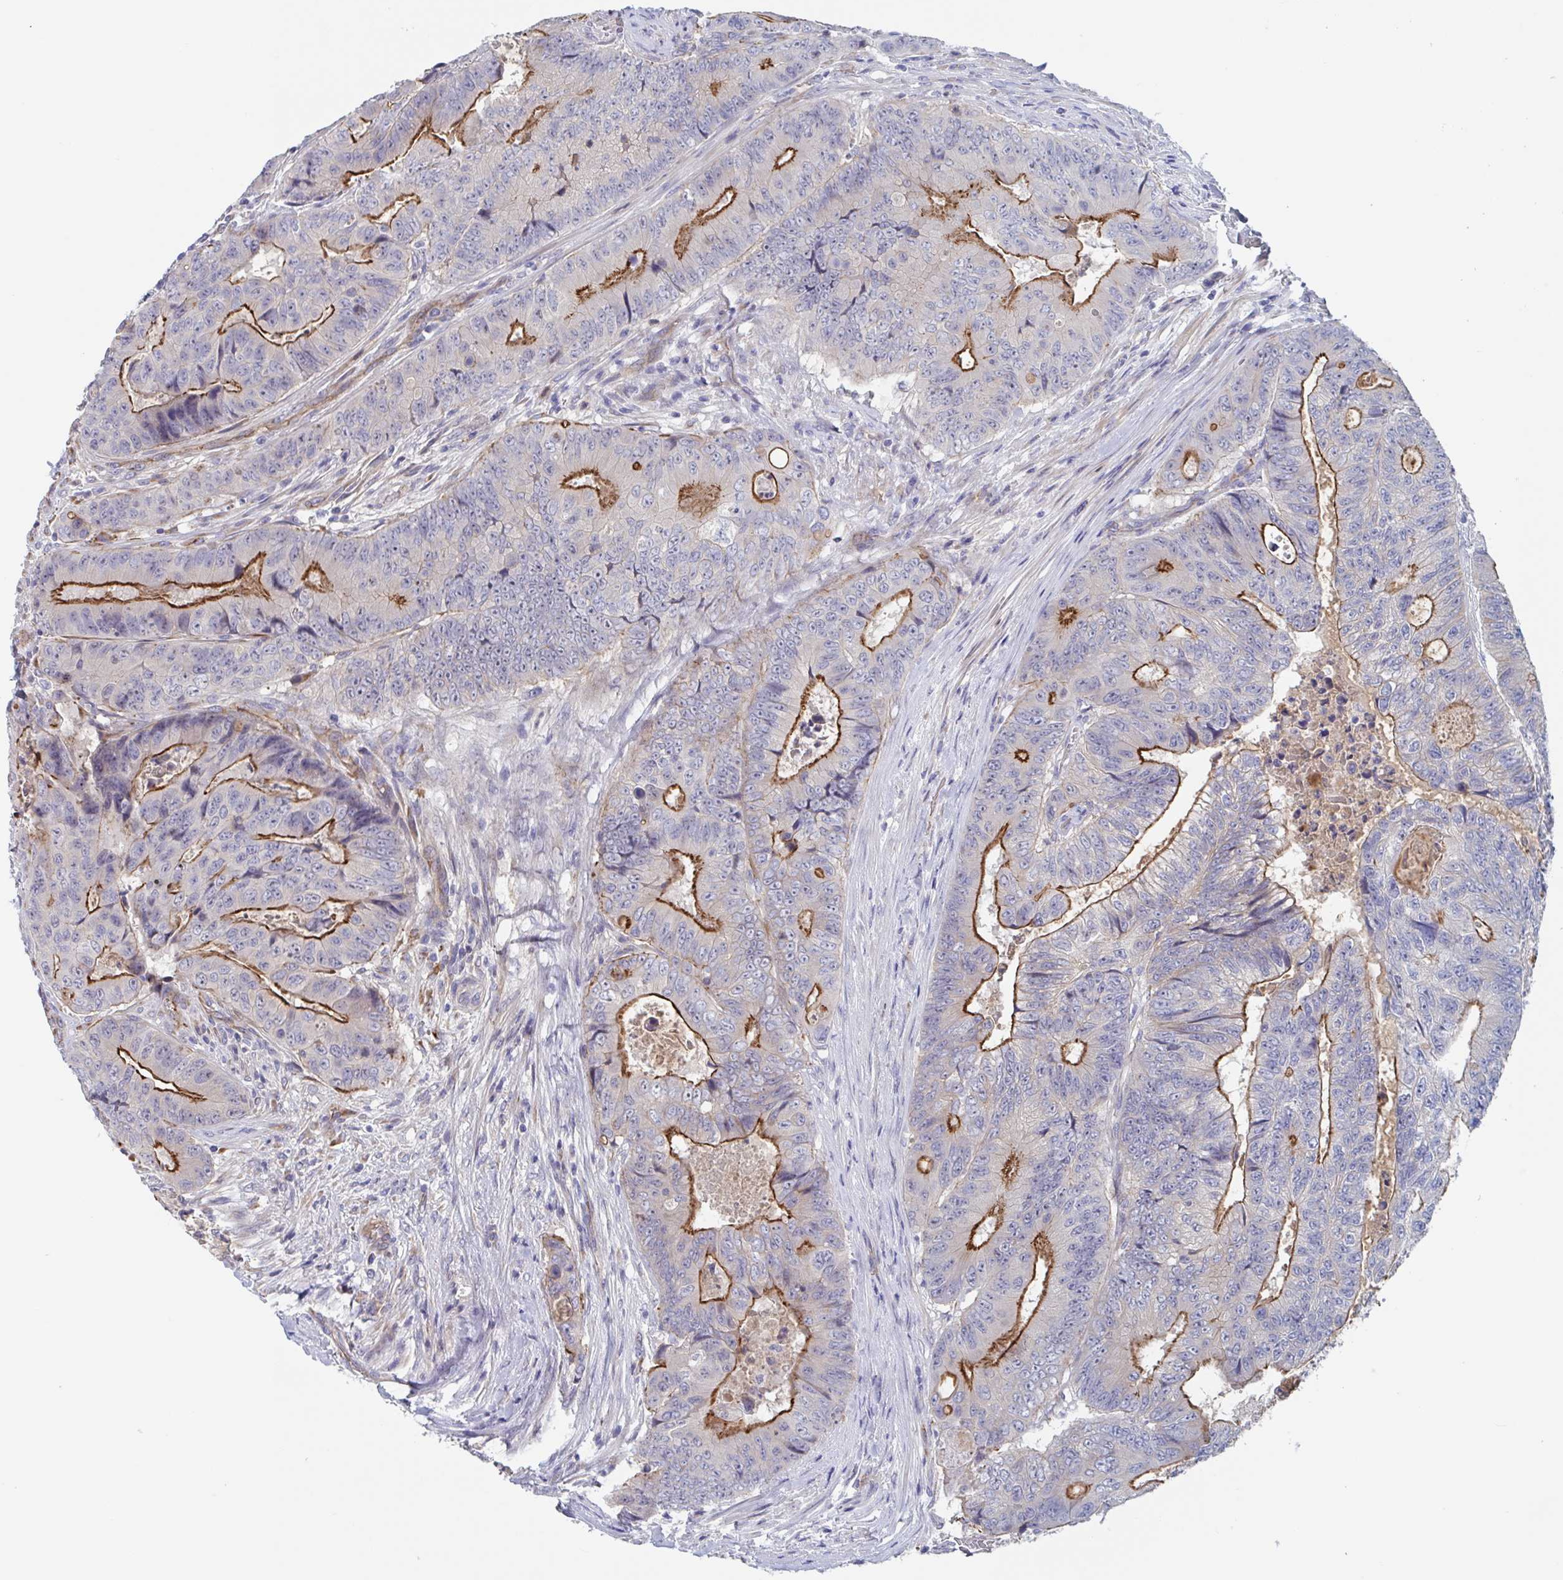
{"staining": {"intensity": "strong", "quantity": "25%-75%", "location": "cytoplasmic/membranous"}, "tissue": "colorectal cancer", "cell_type": "Tumor cells", "image_type": "cancer", "snomed": [{"axis": "morphology", "description": "Adenocarcinoma, NOS"}, {"axis": "topography", "description": "Colon"}], "caption": "The micrograph shows staining of adenocarcinoma (colorectal), revealing strong cytoplasmic/membranous protein positivity (brown color) within tumor cells.", "gene": "ST14", "patient": {"sex": "female", "age": 48}}